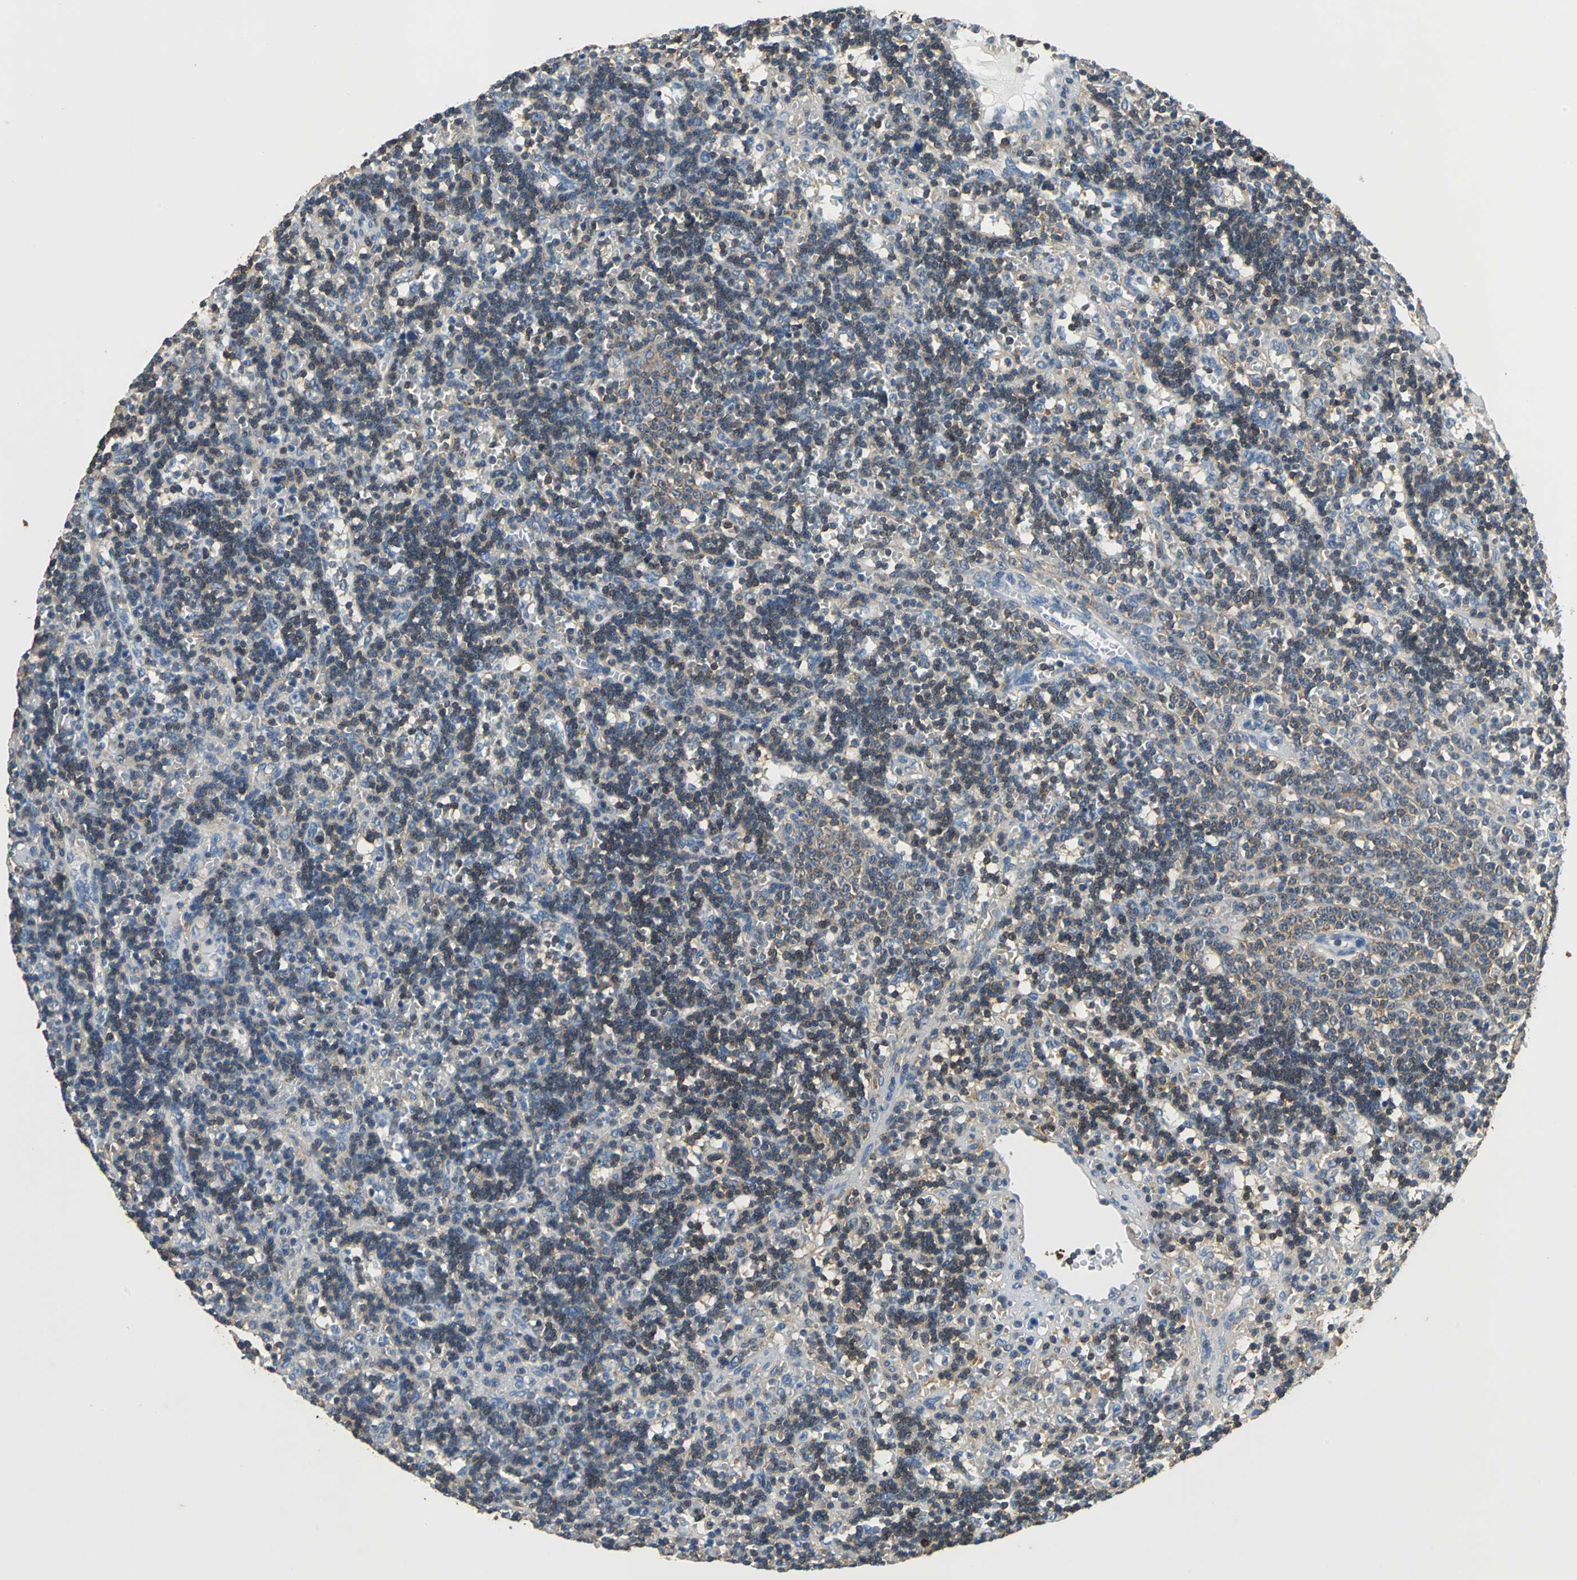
{"staining": {"intensity": "weak", "quantity": "25%-75%", "location": "cytoplasmic/membranous"}, "tissue": "lymphoma", "cell_type": "Tumor cells", "image_type": "cancer", "snomed": [{"axis": "morphology", "description": "Malignant lymphoma, non-Hodgkin's type, Low grade"}, {"axis": "topography", "description": "Spleen"}], "caption": "Immunohistochemical staining of human low-grade malignant lymphoma, non-Hodgkin's type reveals low levels of weak cytoplasmic/membranous staining in approximately 25%-75% of tumor cells. (Brightfield microscopy of DAB IHC at high magnification).", "gene": "PRKCA", "patient": {"sex": "male", "age": 60}}